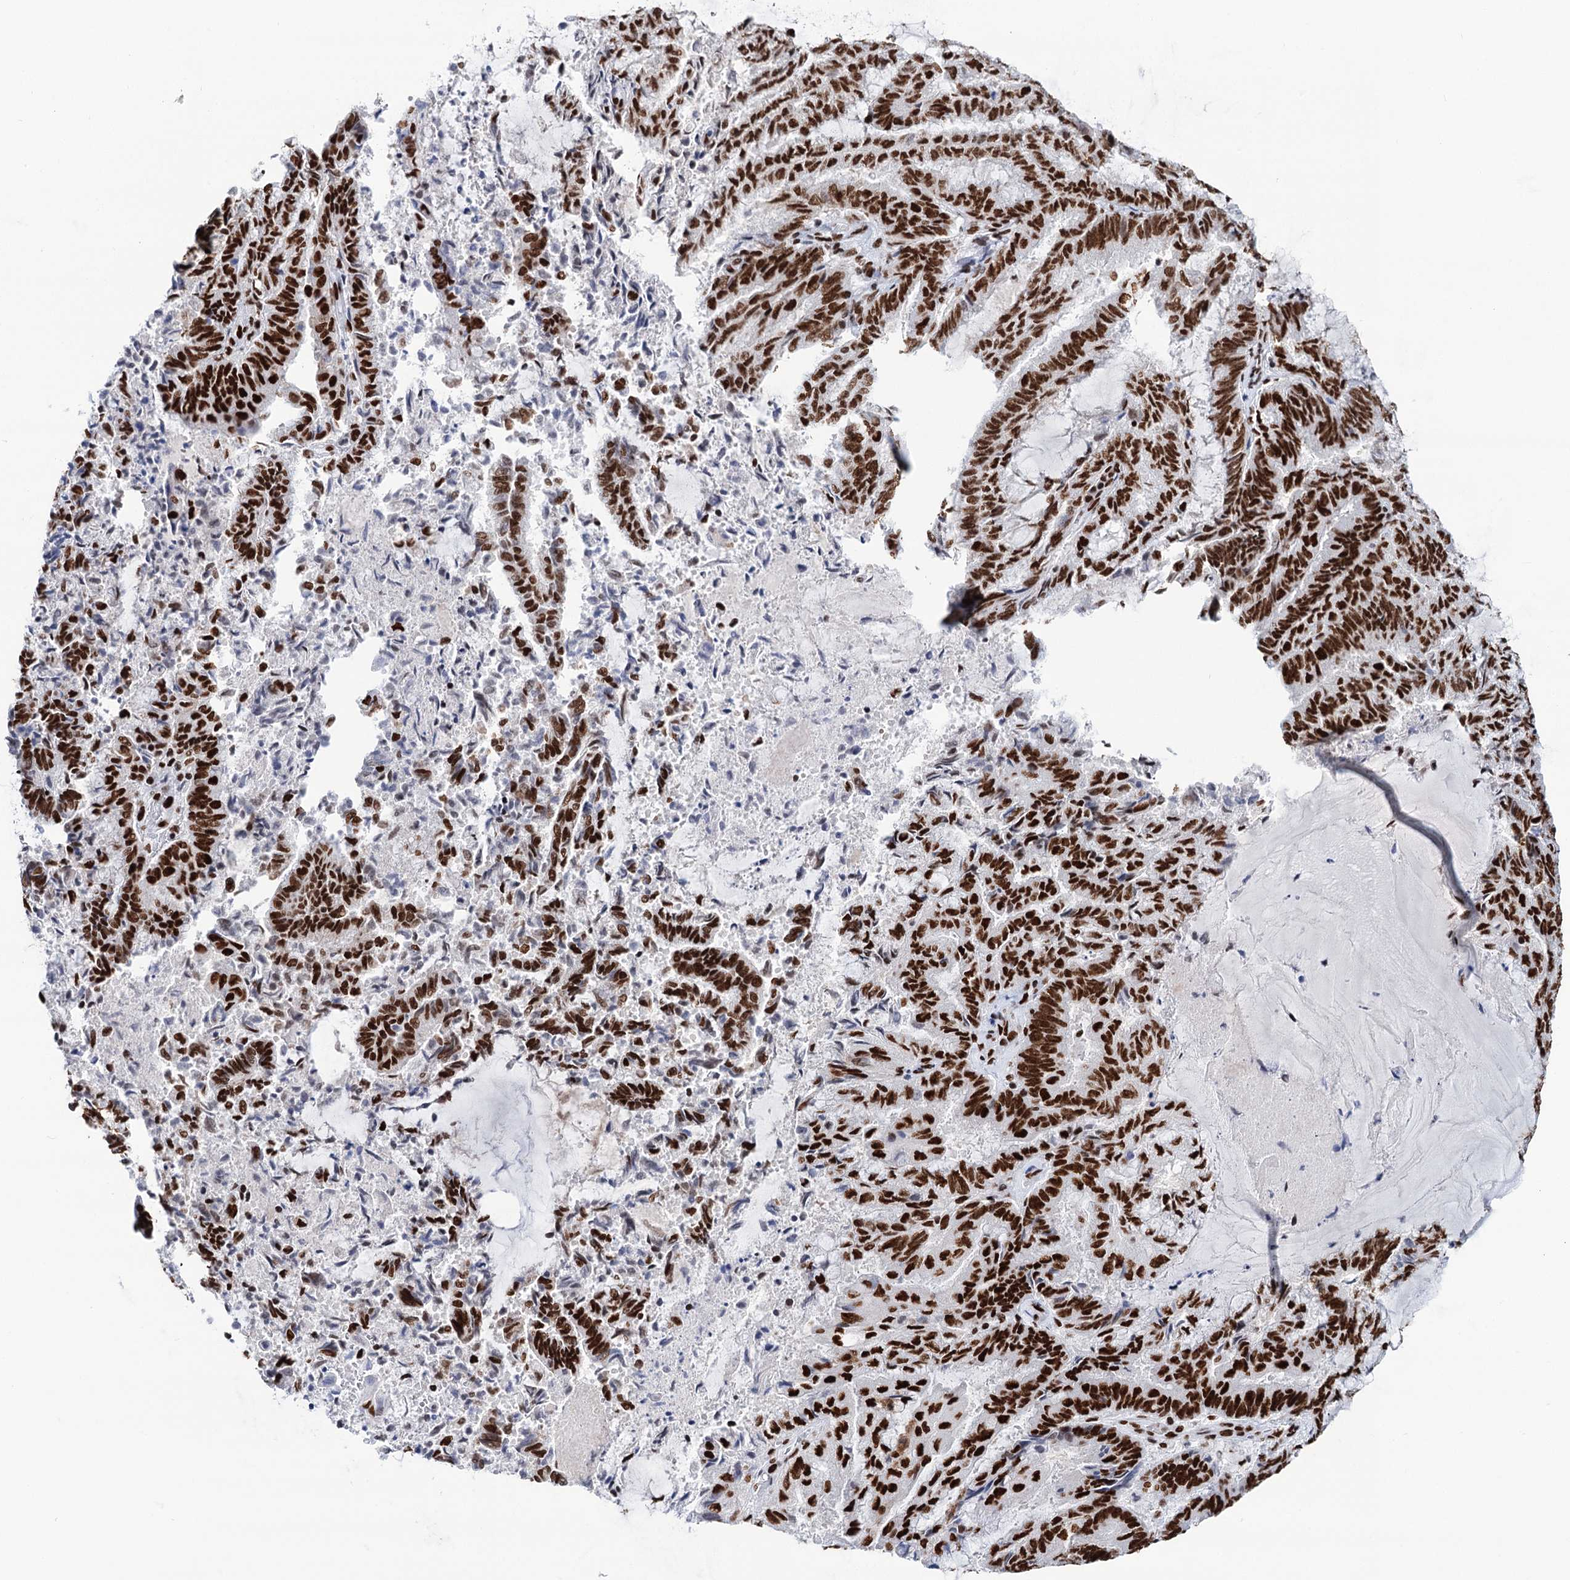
{"staining": {"intensity": "strong", "quantity": ">75%", "location": "nuclear"}, "tissue": "endometrial cancer", "cell_type": "Tumor cells", "image_type": "cancer", "snomed": [{"axis": "morphology", "description": "Adenocarcinoma, NOS"}, {"axis": "topography", "description": "Endometrium"}], "caption": "Protein analysis of endometrial cancer tissue reveals strong nuclear expression in approximately >75% of tumor cells. The staining was performed using DAB, with brown indicating positive protein expression. Nuclei are stained blue with hematoxylin.", "gene": "MATR3", "patient": {"sex": "female", "age": 80}}